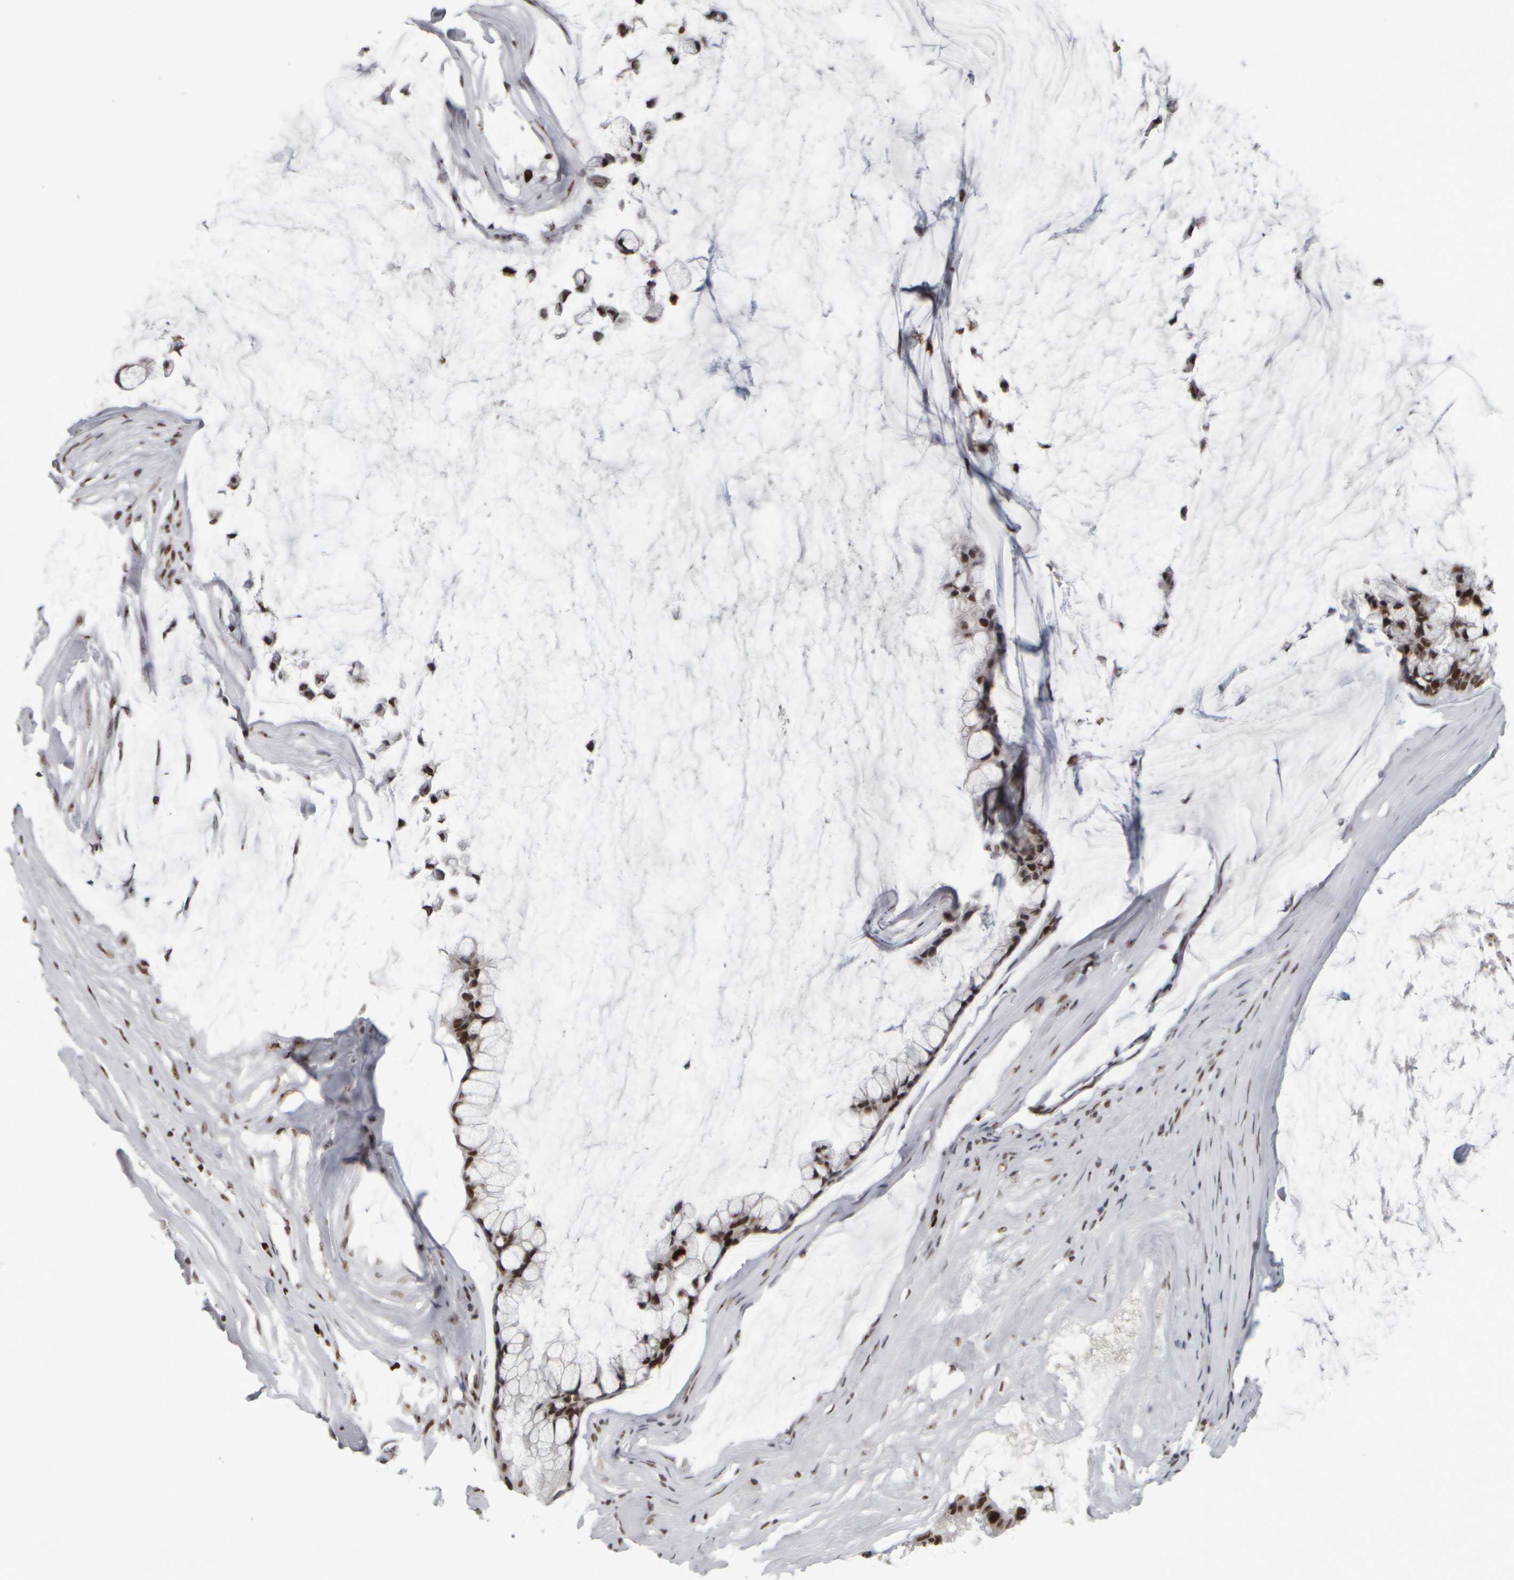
{"staining": {"intensity": "moderate", "quantity": ">75%", "location": "nuclear"}, "tissue": "ovarian cancer", "cell_type": "Tumor cells", "image_type": "cancer", "snomed": [{"axis": "morphology", "description": "Cystadenocarcinoma, mucinous, NOS"}, {"axis": "topography", "description": "Ovary"}], "caption": "Ovarian cancer tissue exhibits moderate nuclear staining in about >75% of tumor cells The staining was performed using DAB, with brown indicating positive protein expression. Nuclei are stained blue with hematoxylin.", "gene": "TOP2B", "patient": {"sex": "female", "age": 39}}